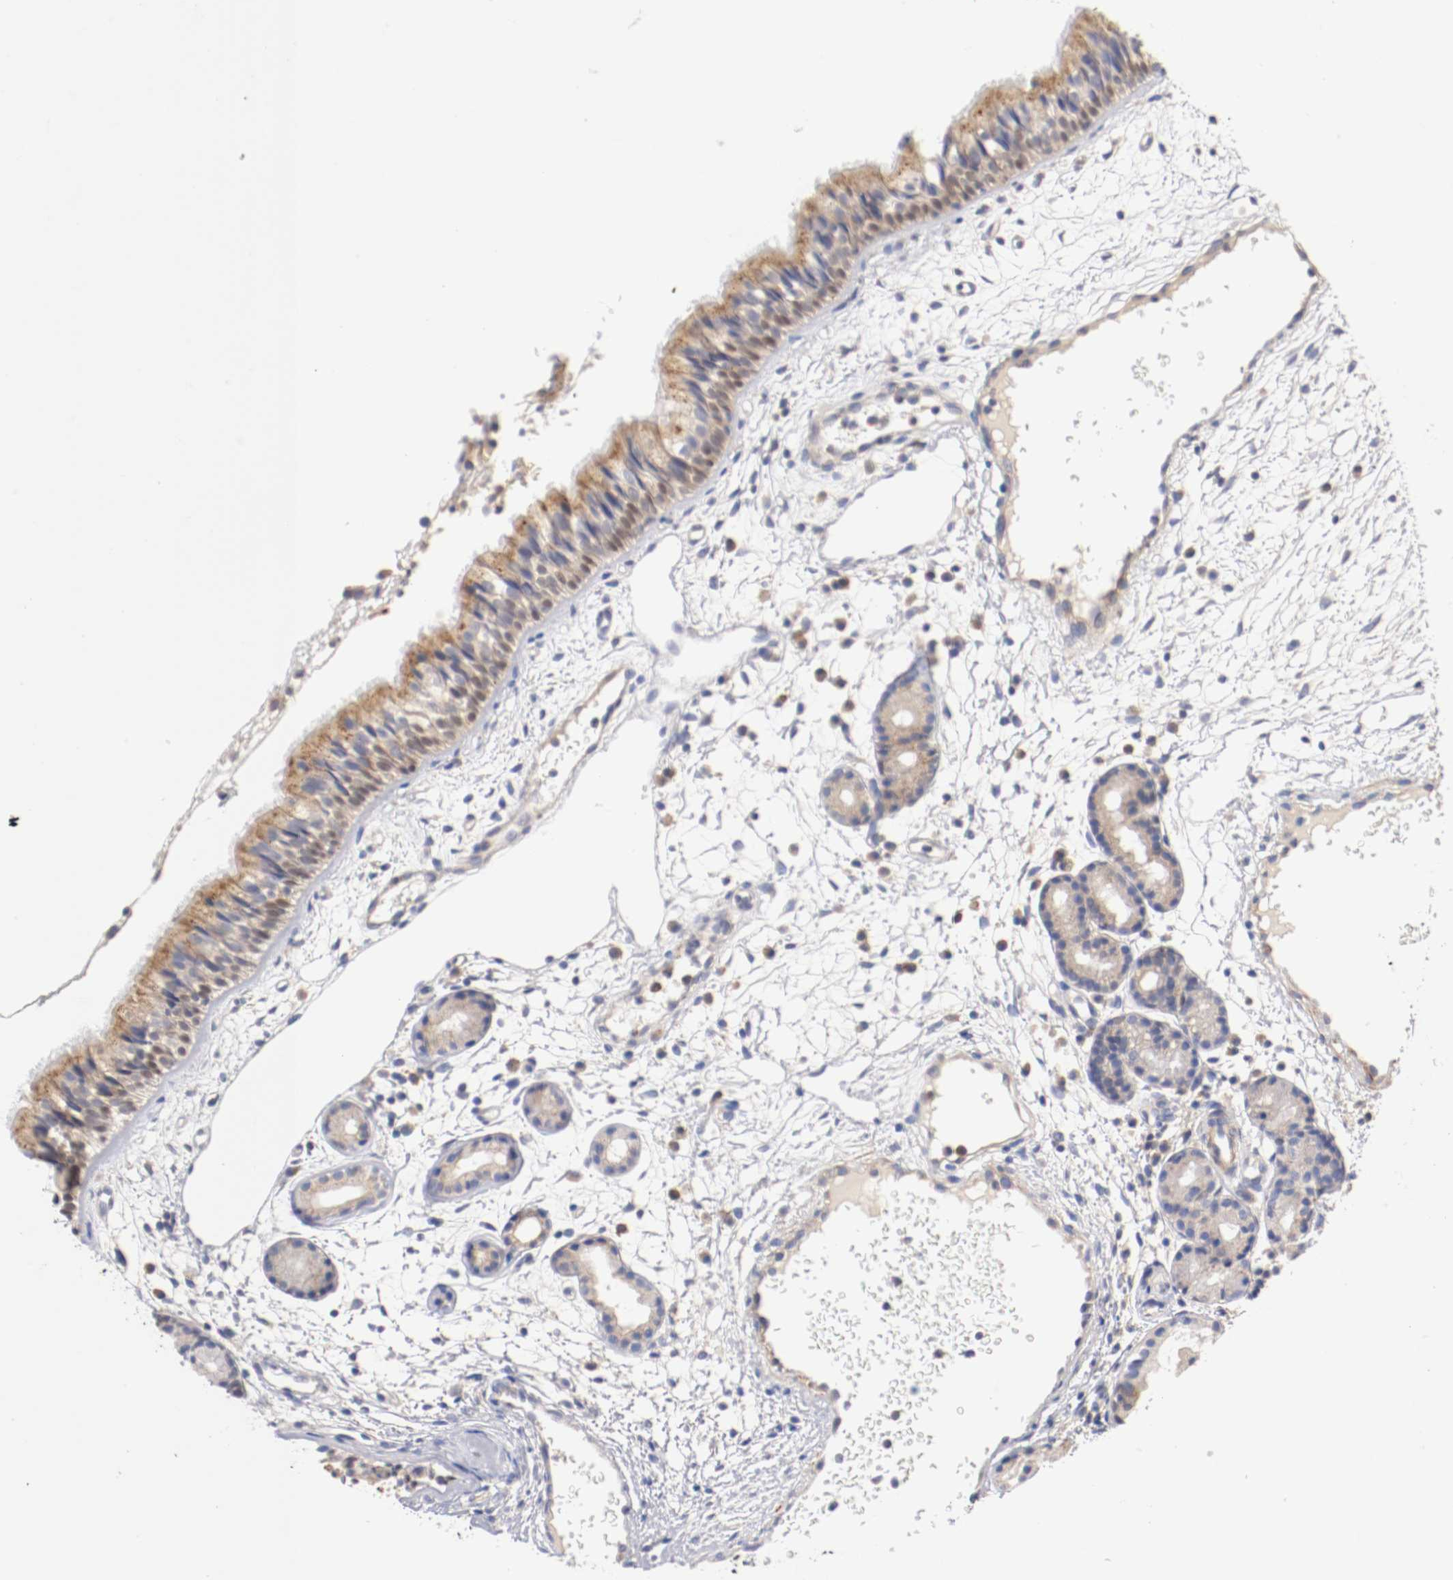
{"staining": {"intensity": "moderate", "quantity": "25%-75%", "location": "cytoplasmic/membranous"}, "tissue": "nasopharynx", "cell_type": "Respiratory epithelial cells", "image_type": "normal", "snomed": [{"axis": "morphology", "description": "Normal tissue, NOS"}, {"axis": "morphology", "description": "Inflammation, NOS"}, {"axis": "topography", "description": "Nasopharynx"}], "caption": "Immunohistochemical staining of benign human nasopharynx demonstrates medium levels of moderate cytoplasmic/membranous positivity in approximately 25%-75% of respiratory epithelial cells. The protein is shown in brown color, while the nuclei are stained blue.", "gene": "SEMA5A", "patient": {"sex": "female", "age": 55}}